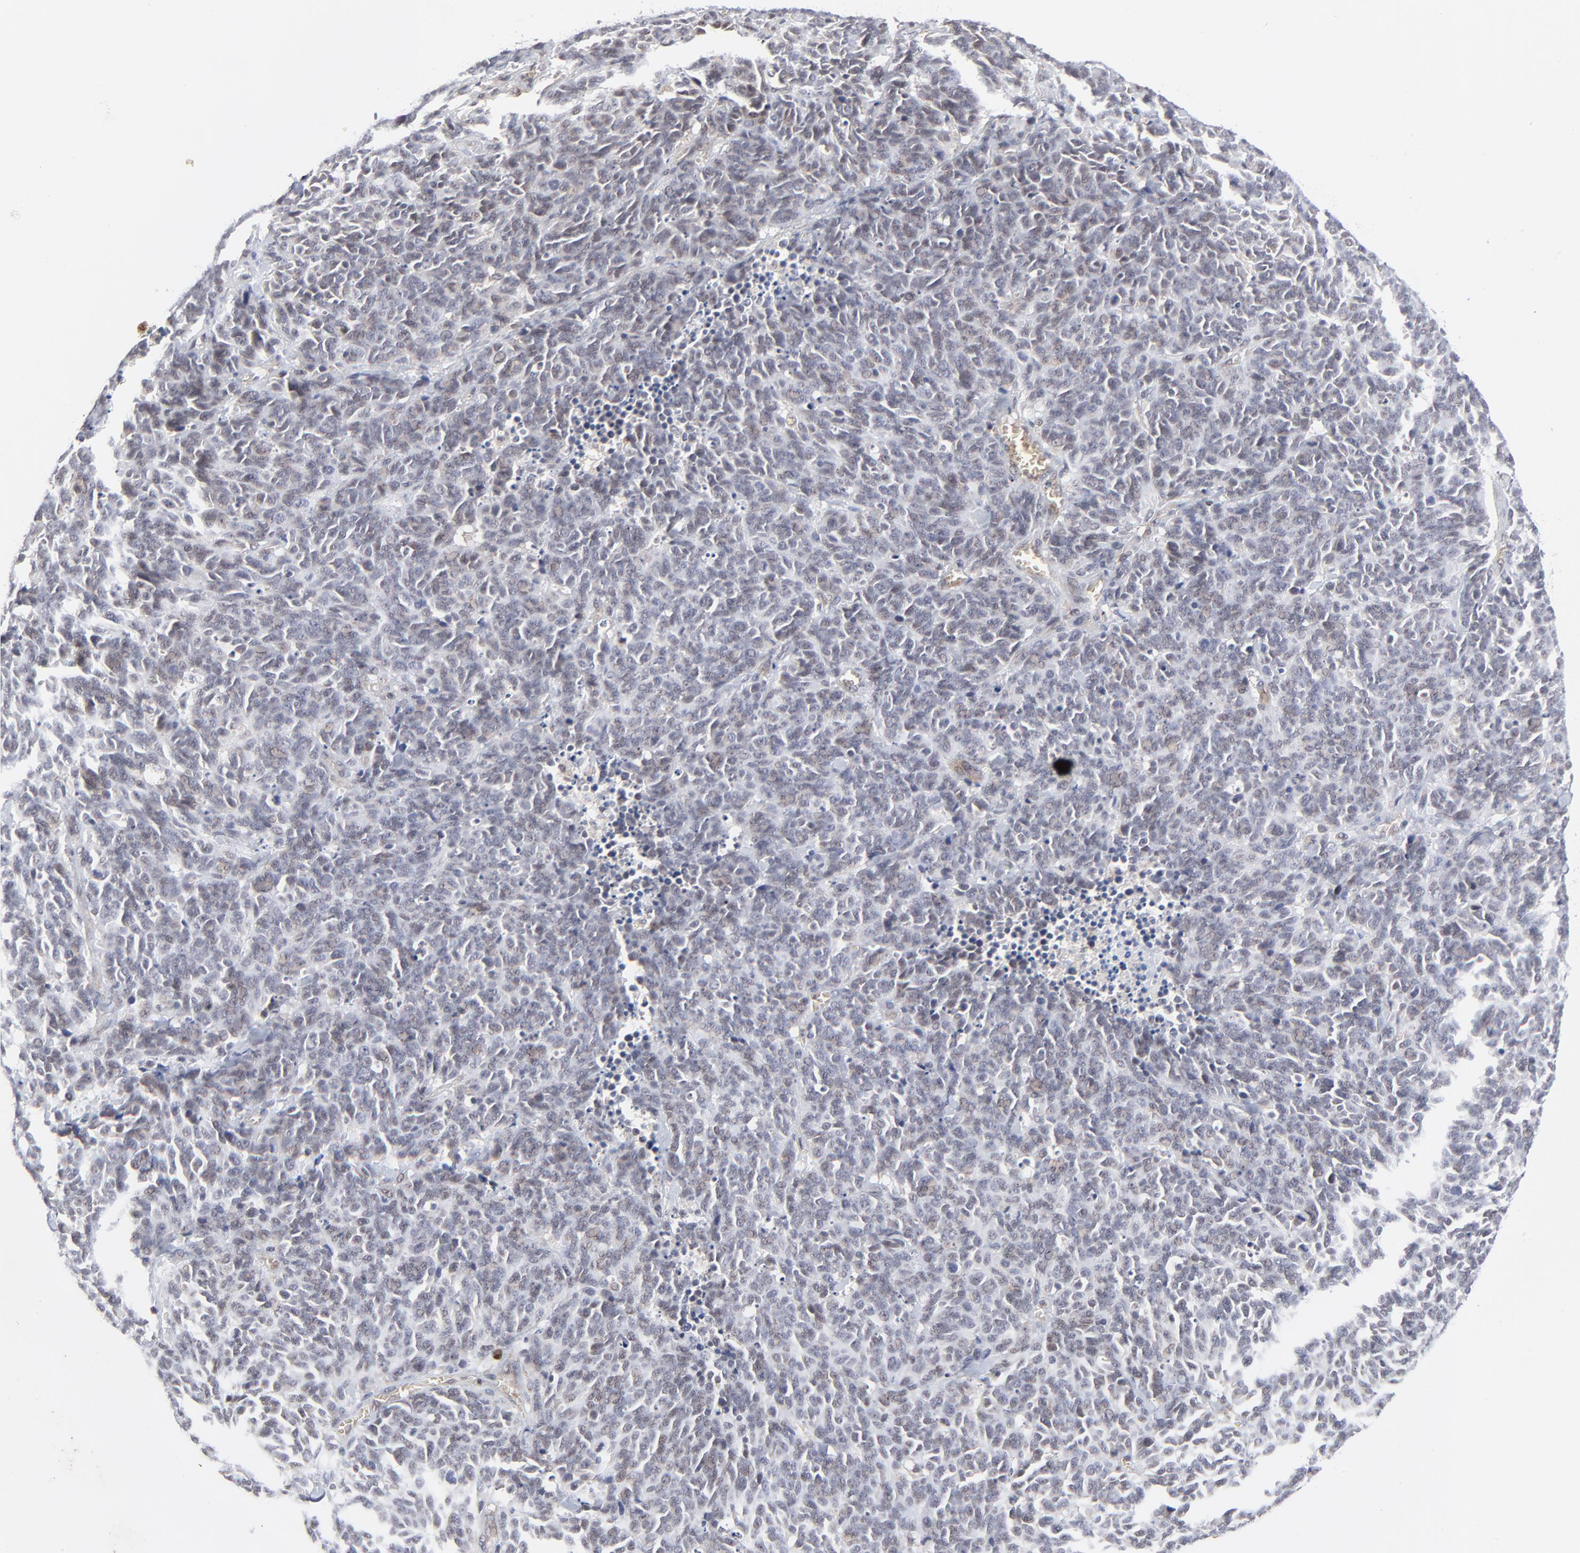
{"staining": {"intensity": "weak", "quantity": "<25%", "location": "cytoplasmic/membranous,nuclear"}, "tissue": "lung cancer", "cell_type": "Tumor cells", "image_type": "cancer", "snomed": [{"axis": "morphology", "description": "Neoplasm, malignant, NOS"}, {"axis": "topography", "description": "Lung"}], "caption": "An immunohistochemistry image of lung cancer (neoplasm (malignant)) is shown. There is no staining in tumor cells of lung cancer (neoplasm (malignant)).", "gene": "CASP10", "patient": {"sex": "female", "age": 58}}